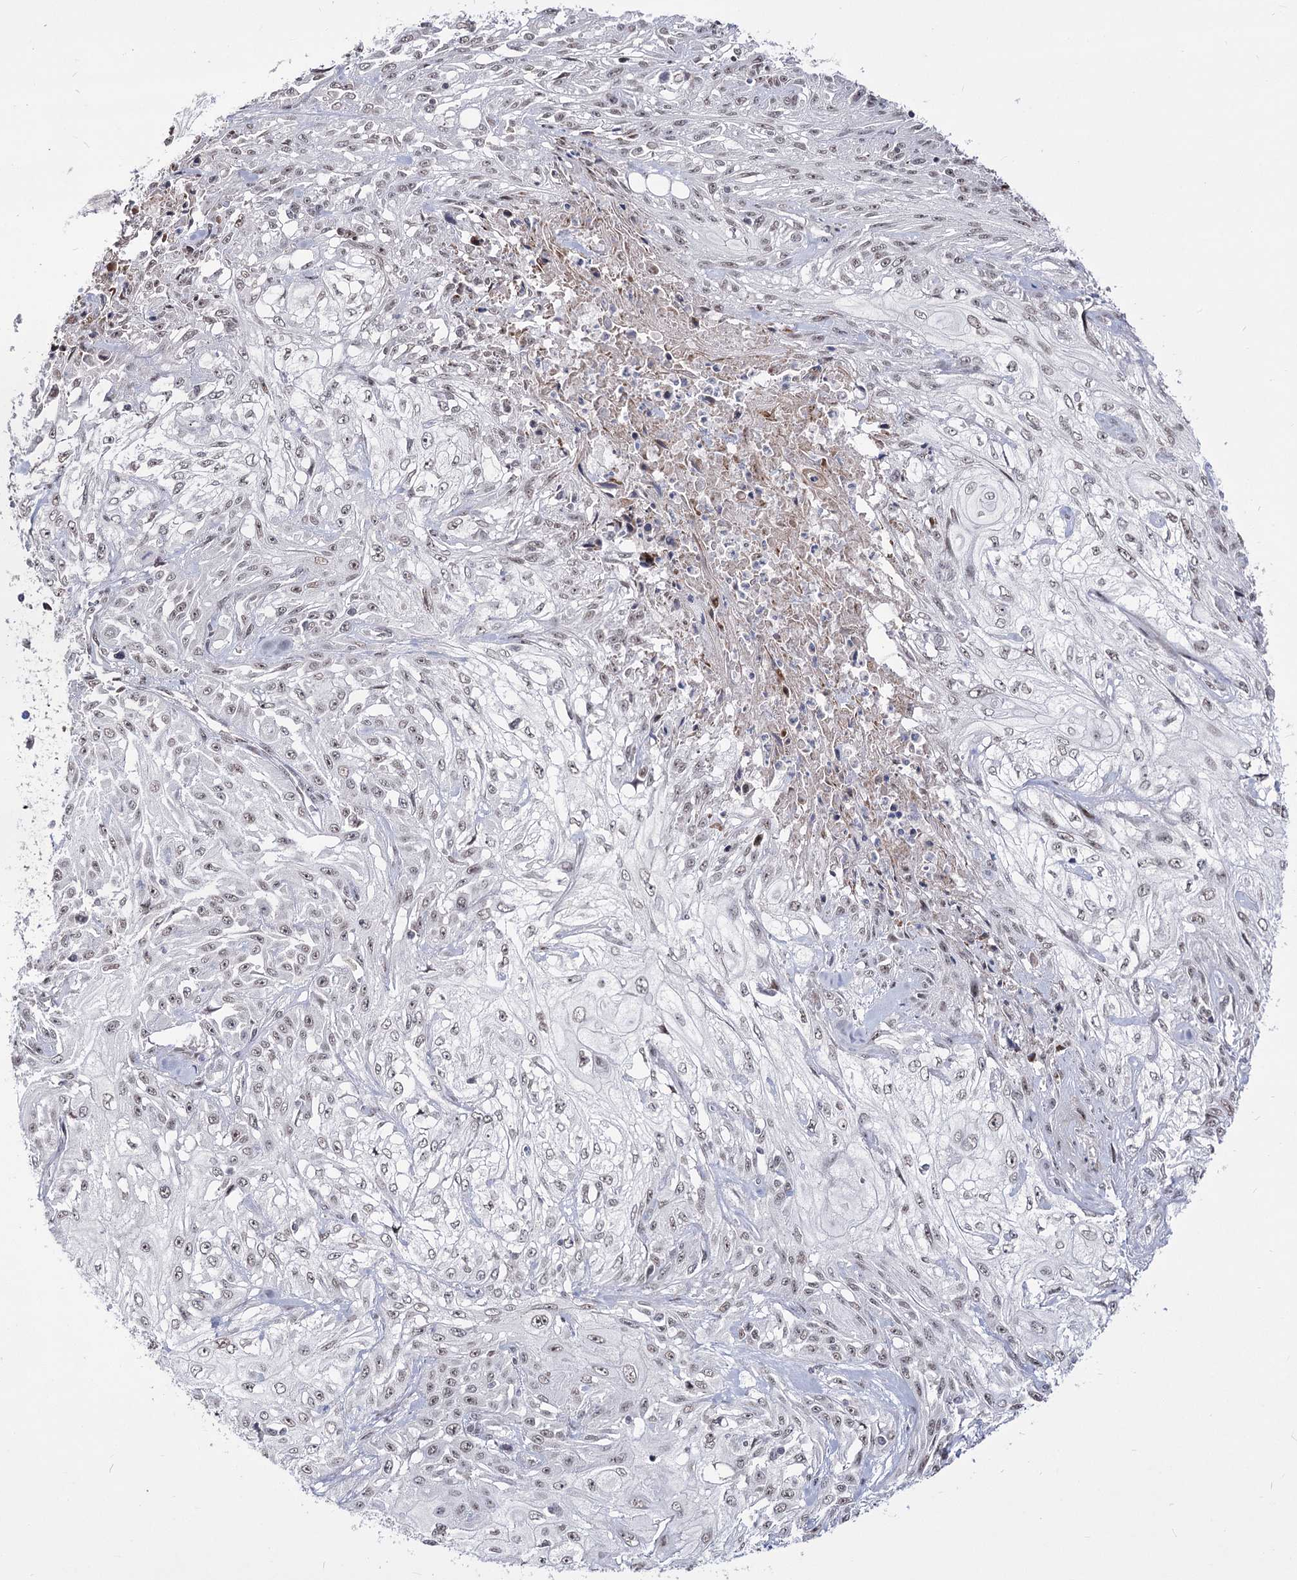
{"staining": {"intensity": "weak", "quantity": ">75%", "location": "nuclear"}, "tissue": "skin cancer", "cell_type": "Tumor cells", "image_type": "cancer", "snomed": [{"axis": "morphology", "description": "Squamous cell carcinoma, NOS"}, {"axis": "morphology", "description": "Squamous cell carcinoma, metastatic, NOS"}, {"axis": "topography", "description": "Skin"}, {"axis": "topography", "description": "Lymph node"}], "caption": "Protein staining of metastatic squamous cell carcinoma (skin) tissue shows weak nuclear staining in about >75% of tumor cells.", "gene": "STOX1", "patient": {"sex": "male", "age": 75}}